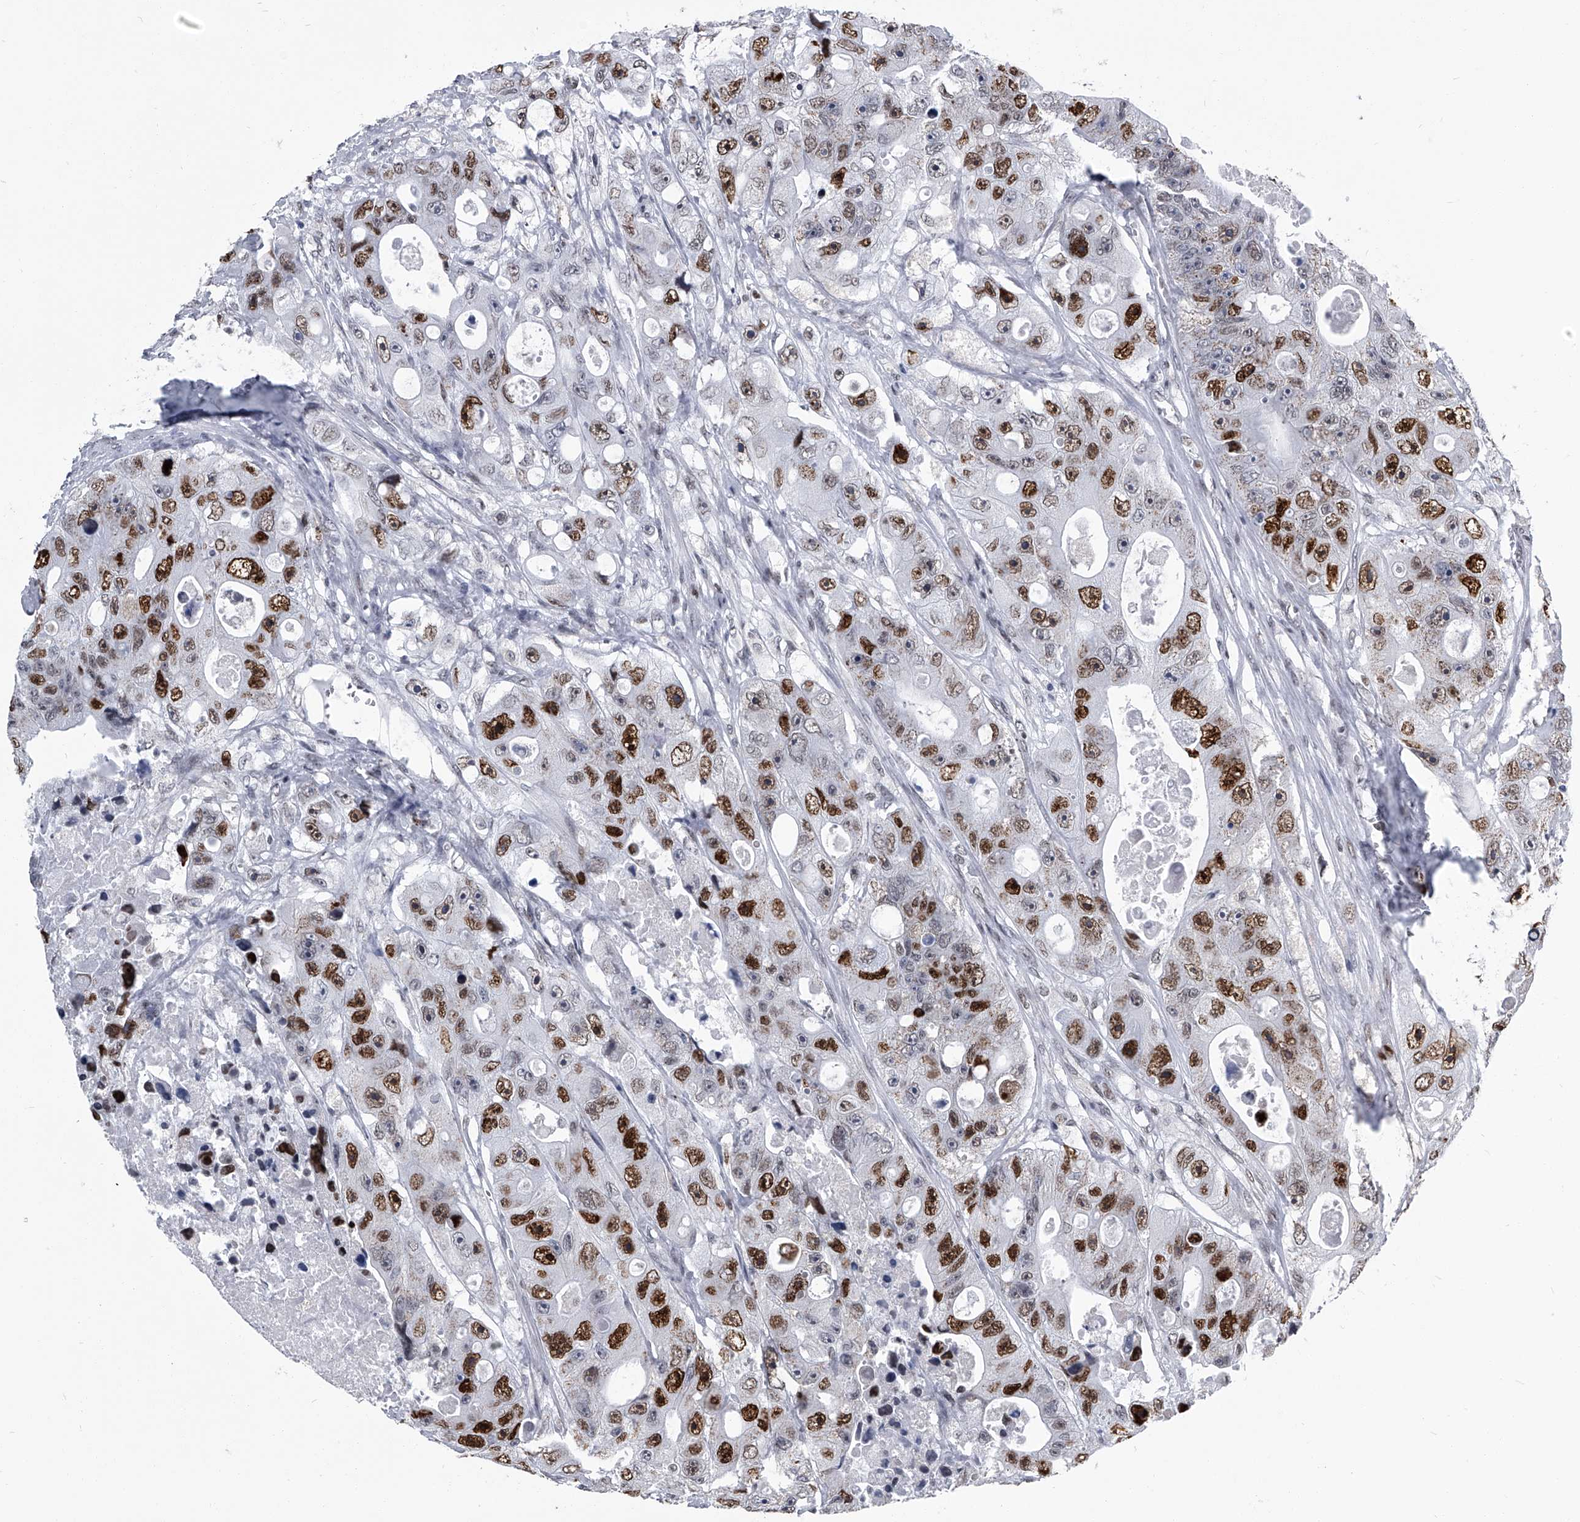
{"staining": {"intensity": "strong", "quantity": ">75%", "location": "nuclear"}, "tissue": "colorectal cancer", "cell_type": "Tumor cells", "image_type": "cancer", "snomed": [{"axis": "morphology", "description": "Adenocarcinoma, NOS"}, {"axis": "topography", "description": "Colon"}], "caption": "Strong nuclear positivity is seen in about >75% of tumor cells in colorectal adenocarcinoma.", "gene": "SIM2", "patient": {"sex": "female", "age": 46}}